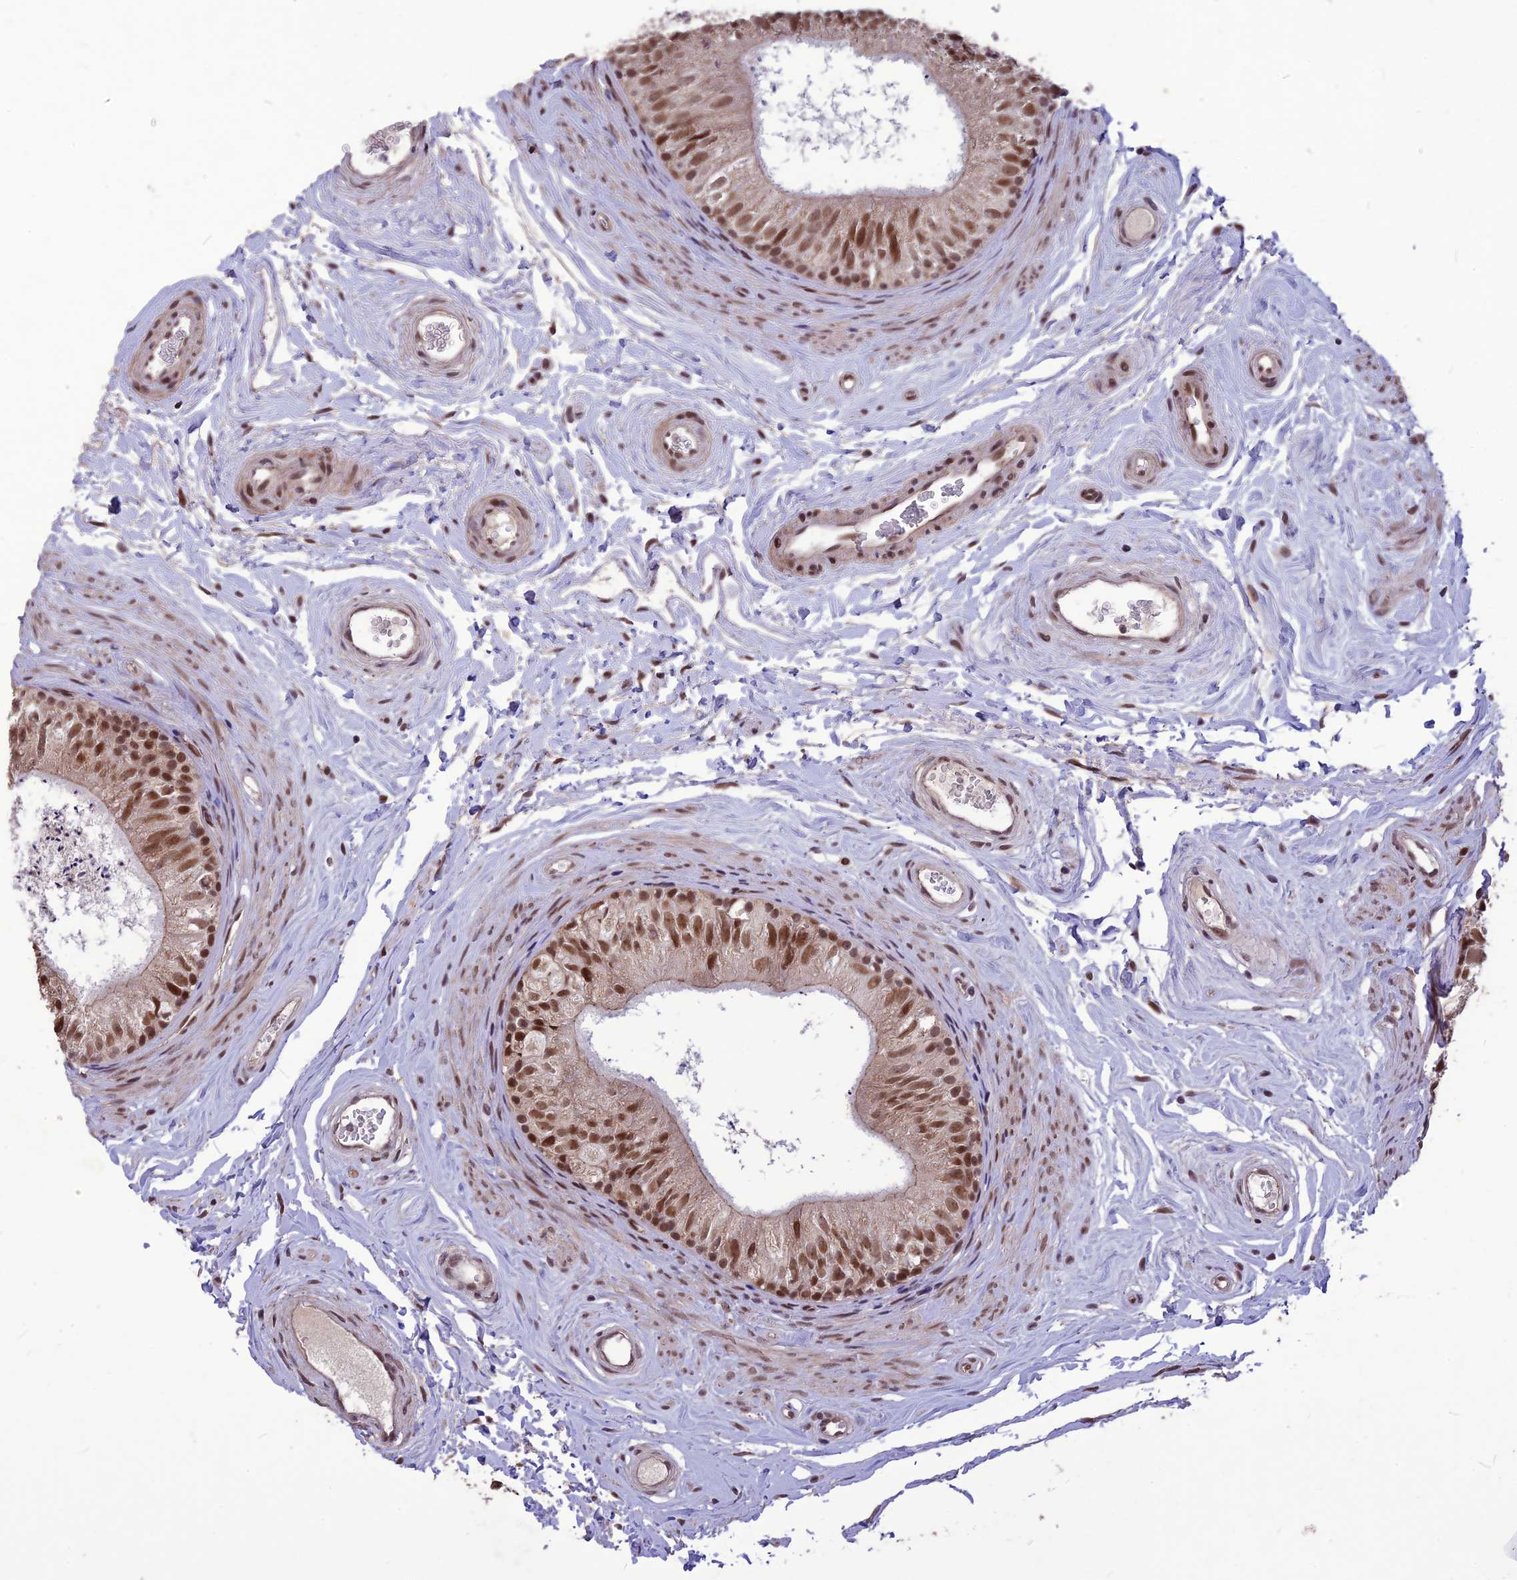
{"staining": {"intensity": "moderate", "quantity": ">75%", "location": "nuclear"}, "tissue": "epididymis", "cell_type": "Glandular cells", "image_type": "normal", "snomed": [{"axis": "morphology", "description": "Normal tissue, NOS"}, {"axis": "topography", "description": "Epididymis"}], "caption": "This histopathology image displays IHC staining of normal human epididymis, with medium moderate nuclear positivity in about >75% of glandular cells.", "gene": "DIS3", "patient": {"sex": "male", "age": 56}}